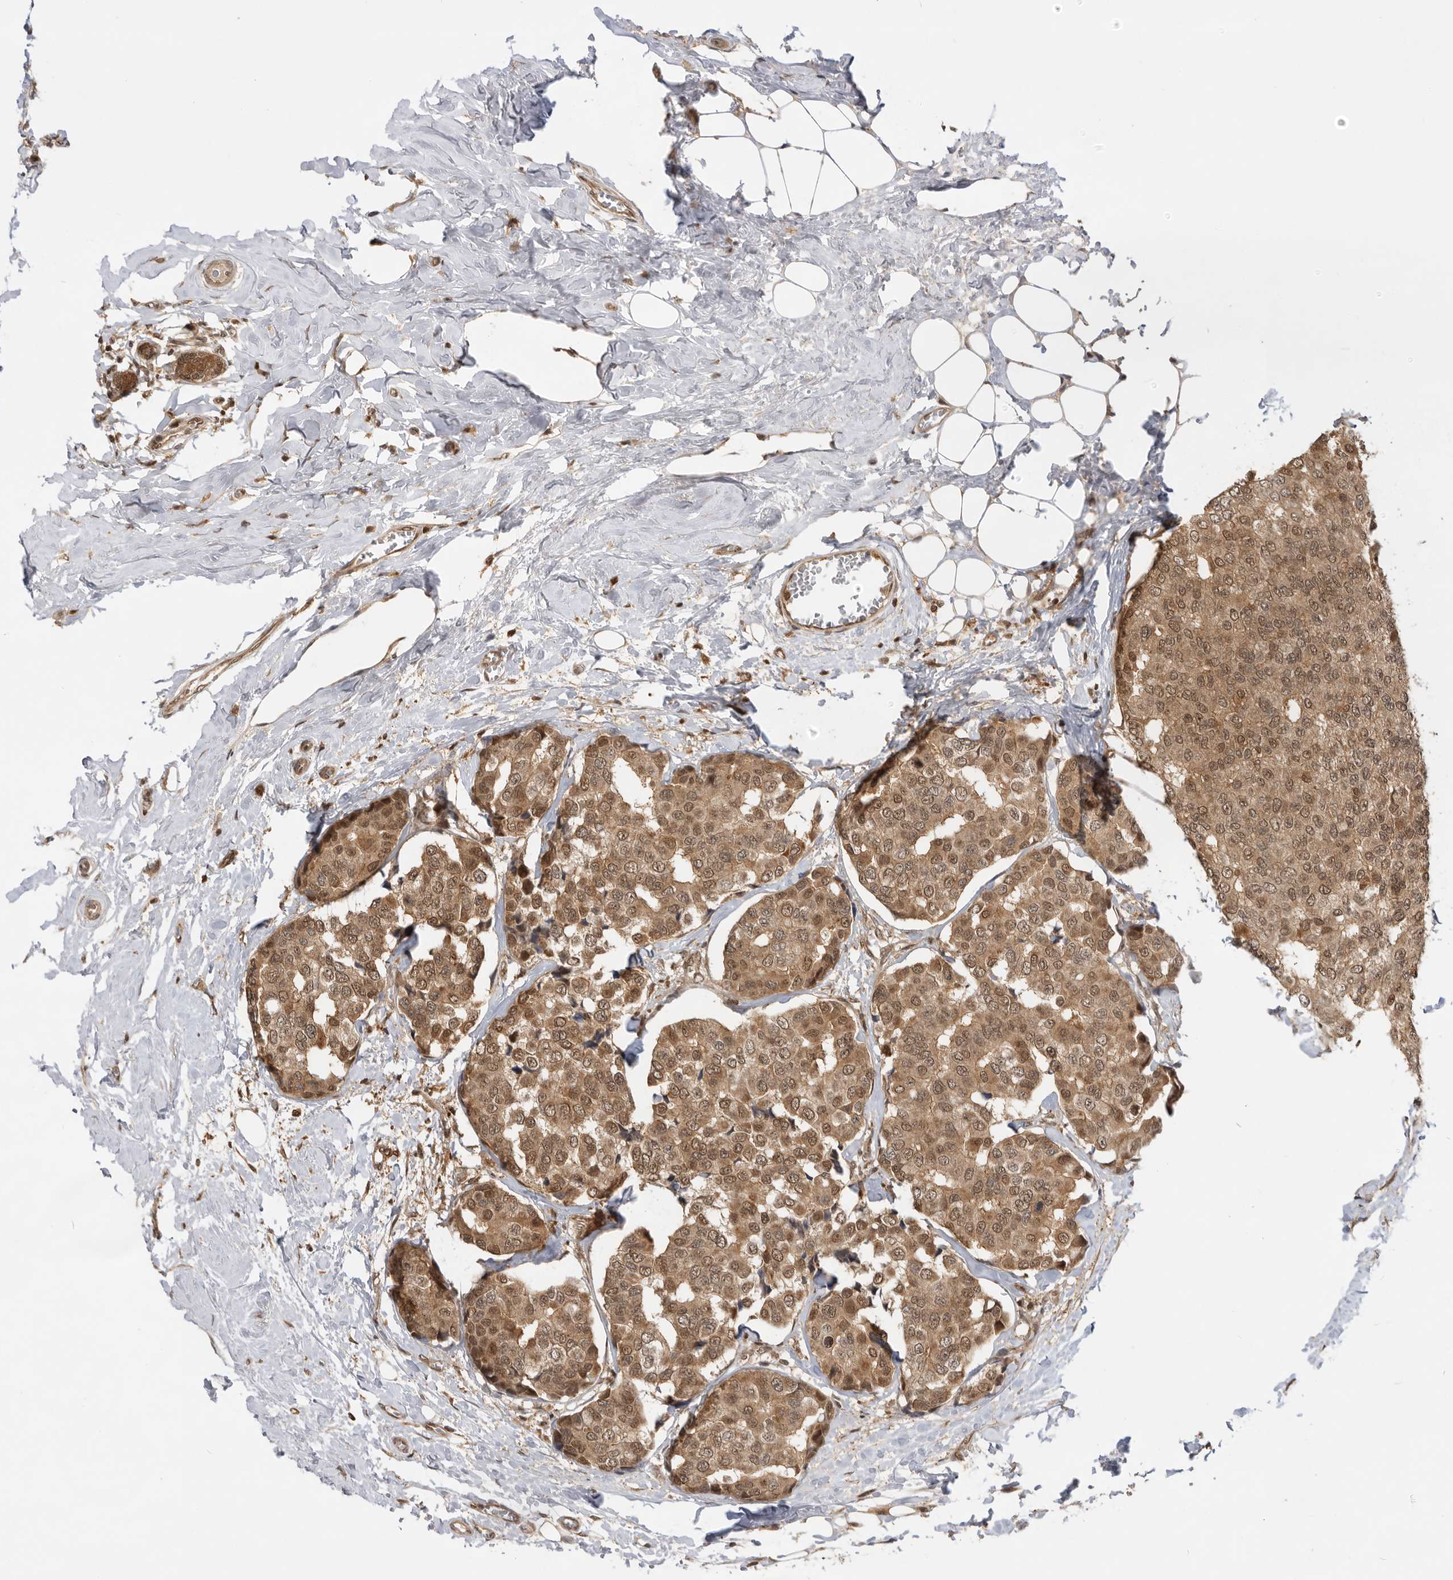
{"staining": {"intensity": "moderate", "quantity": ">75%", "location": "cytoplasmic/membranous,nuclear"}, "tissue": "breast cancer", "cell_type": "Tumor cells", "image_type": "cancer", "snomed": [{"axis": "morphology", "description": "Normal tissue, NOS"}, {"axis": "morphology", "description": "Duct carcinoma"}, {"axis": "topography", "description": "Breast"}], "caption": "A micrograph of human breast cancer (intraductal carcinoma) stained for a protein displays moderate cytoplasmic/membranous and nuclear brown staining in tumor cells.", "gene": "ADPRS", "patient": {"sex": "female", "age": 43}}